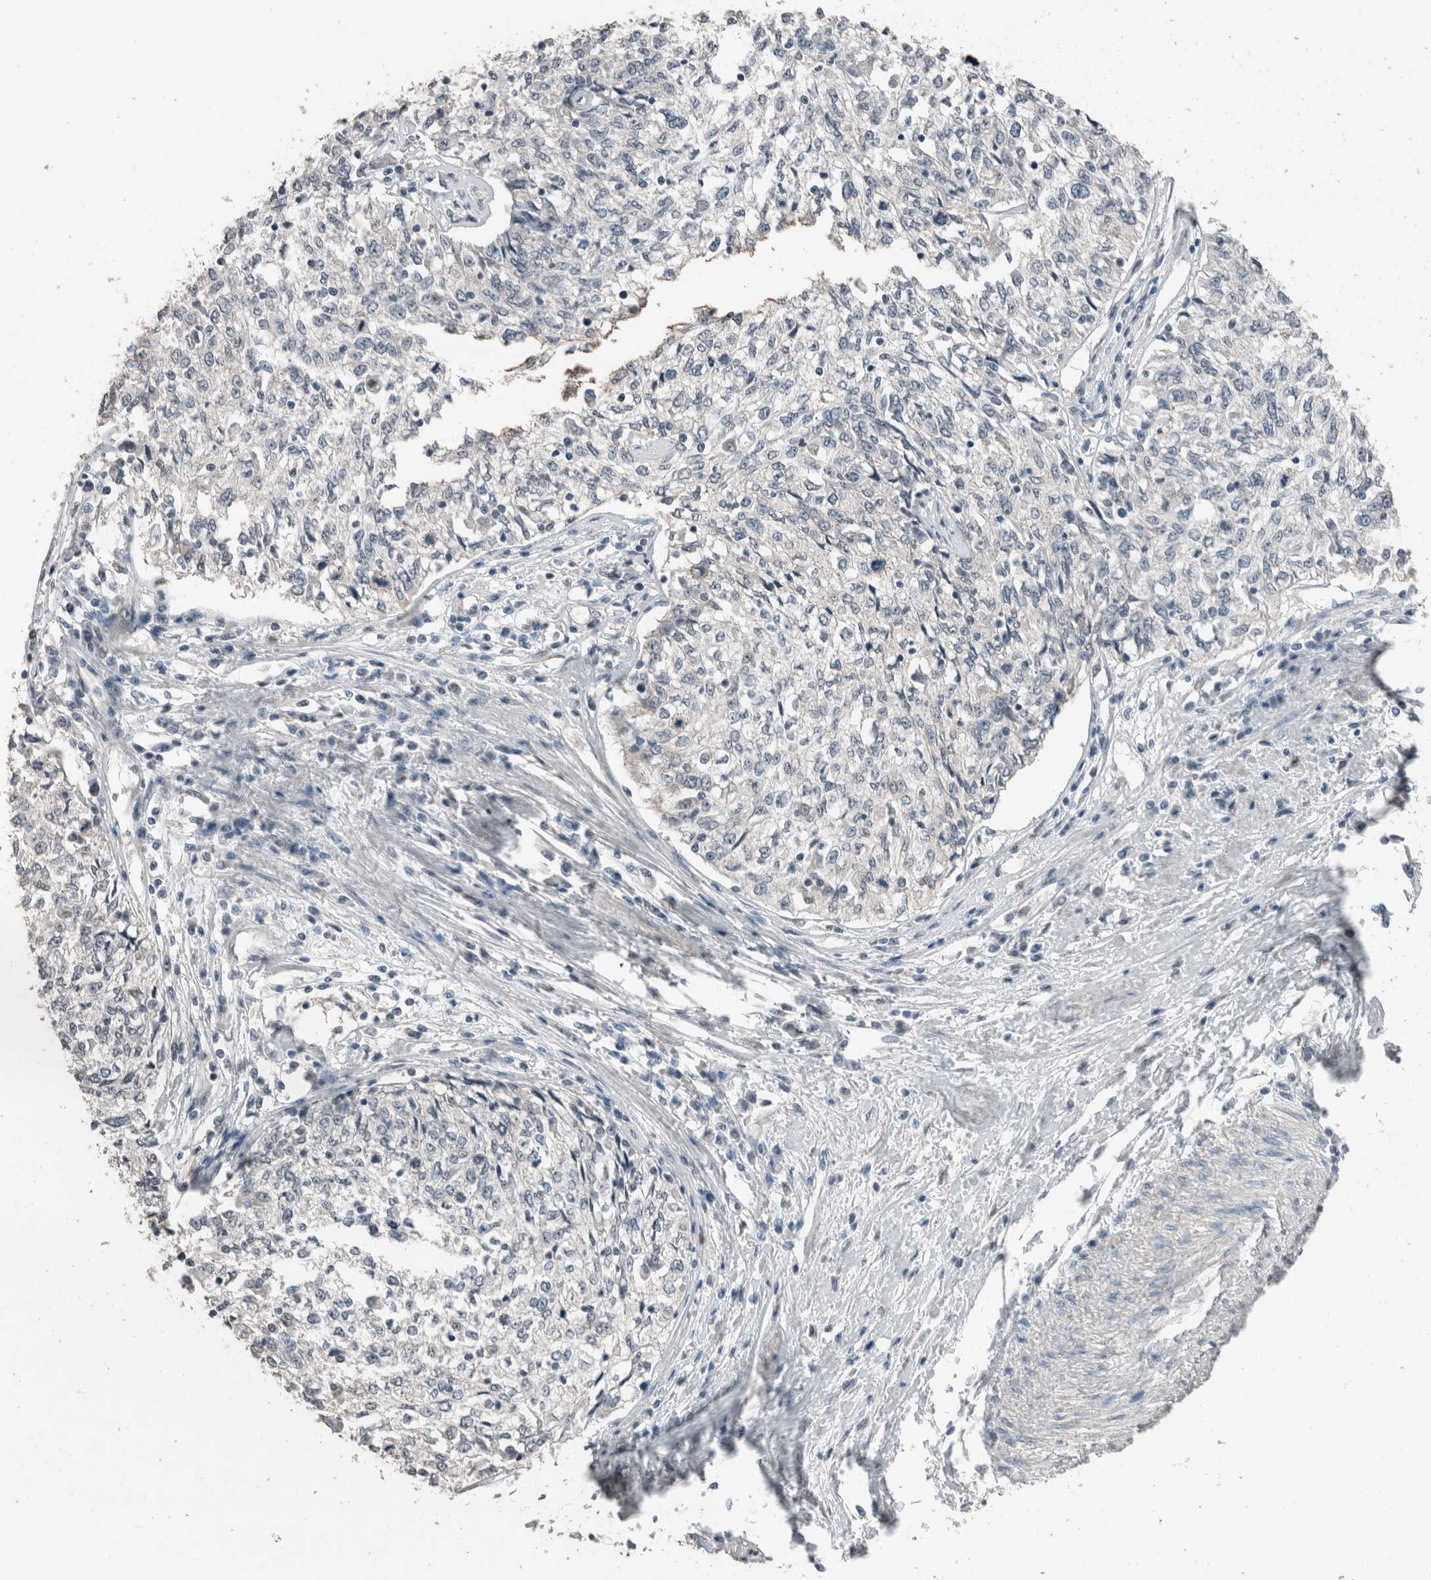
{"staining": {"intensity": "negative", "quantity": "none", "location": "none"}, "tissue": "cervical cancer", "cell_type": "Tumor cells", "image_type": "cancer", "snomed": [{"axis": "morphology", "description": "Squamous cell carcinoma, NOS"}, {"axis": "topography", "description": "Cervix"}], "caption": "This is a histopathology image of immunohistochemistry (IHC) staining of cervical cancer (squamous cell carcinoma), which shows no positivity in tumor cells. Nuclei are stained in blue.", "gene": "ACVR2B", "patient": {"sex": "female", "age": 57}}